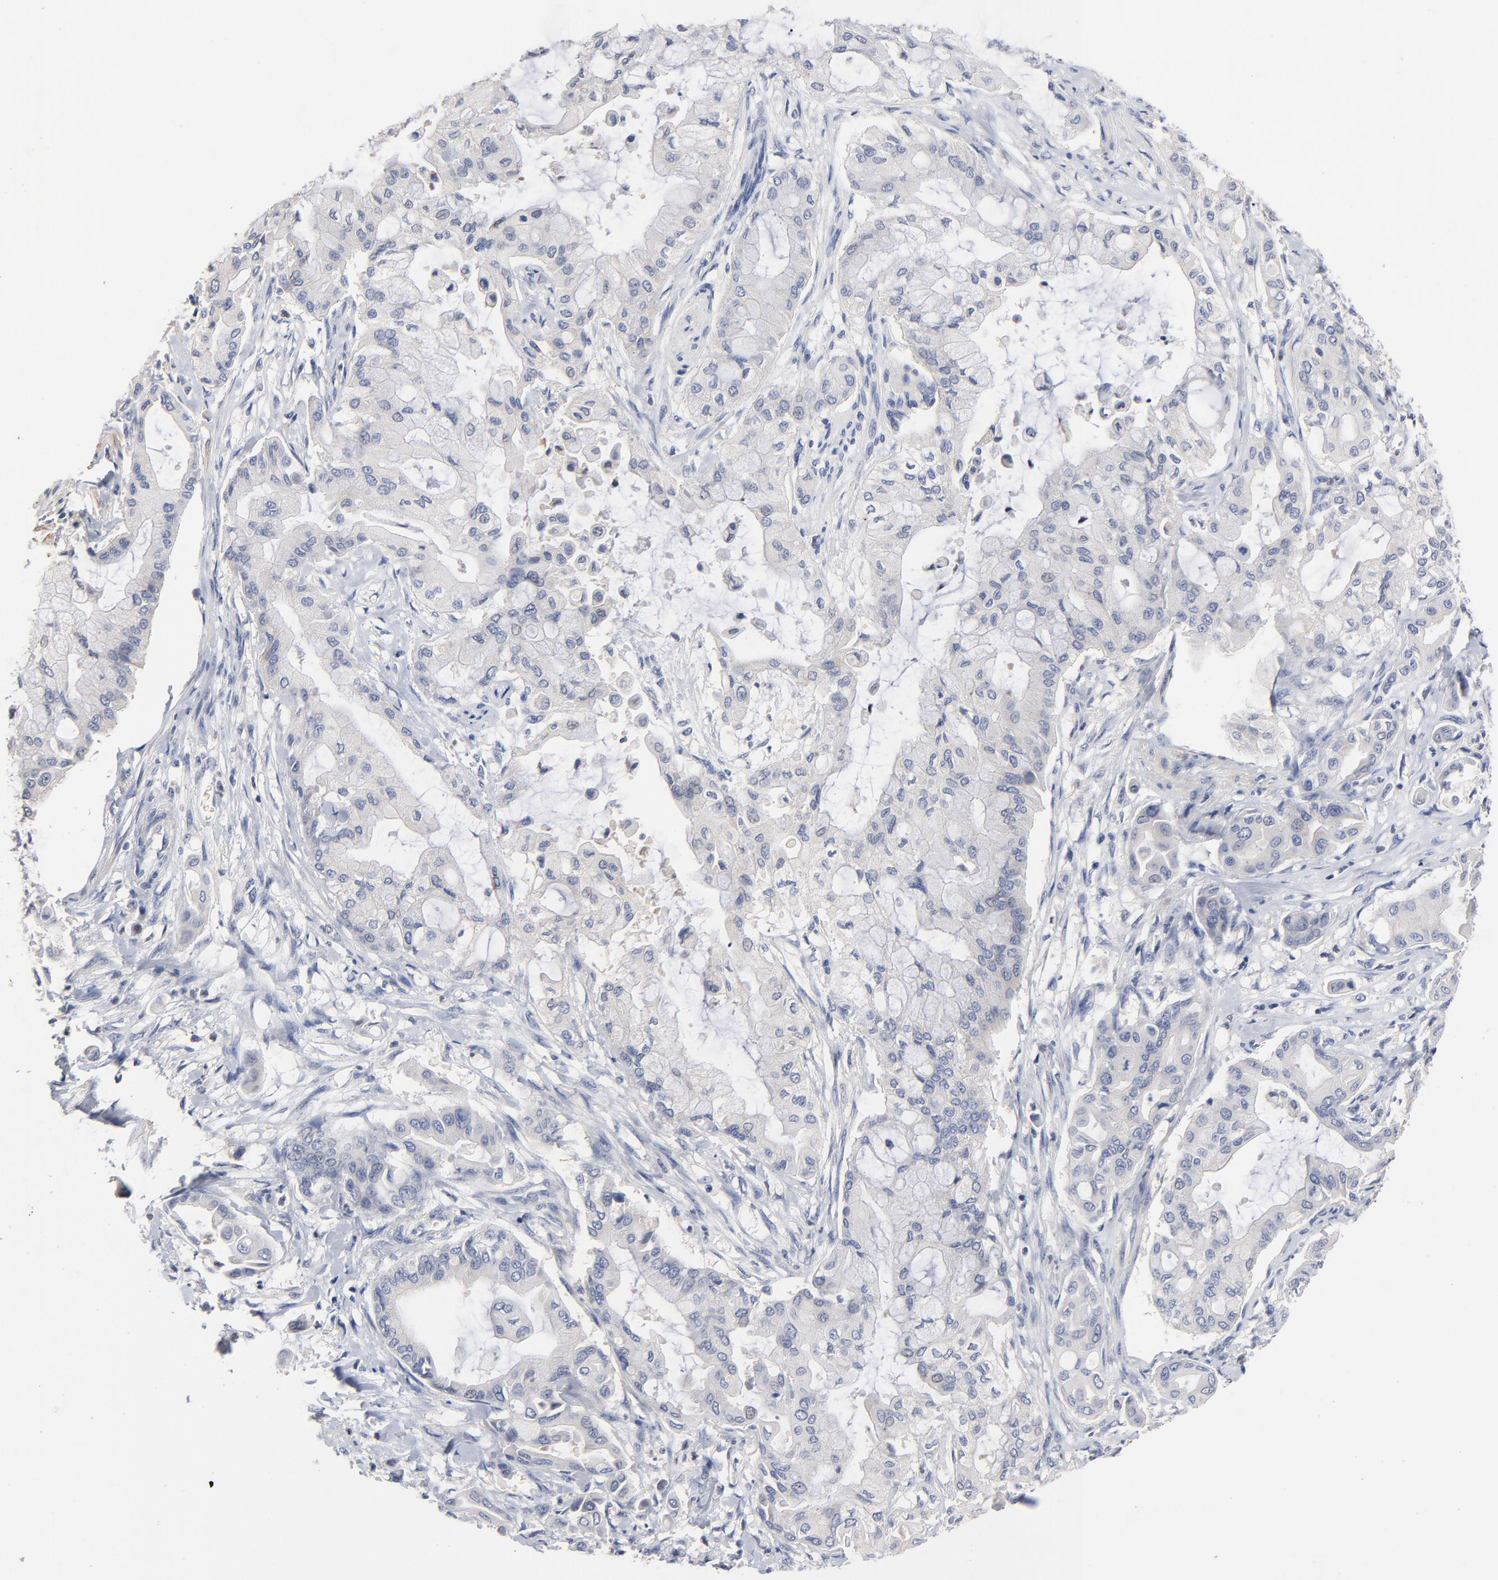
{"staining": {"intensity": "negative", "quantity": "none", "location": "none"}, "tissue": "pancreatic cancer", "cell_type": "Tumor cells", "image_type": "cancer", "snomed": [{"axis": "morphology", "description": "Adenocarcinoma, NOS"}, {"axis": "morphology", "description": "Adenocarcinoma, metastatic, NOS"}, {"axis": "topography", "description": "Lymph node"}, {"axis": "topography", "description": "Pancreas"}, {"axis": "topography", "description": "Duodenum"}], "caption": "A high-resolution histopathology image shows IHC staining of pancreatic cancer, which exhibits no significant staining in tumor cells.", "gene": "AADAC", "patient": {"sex": "female", "age": 64}}